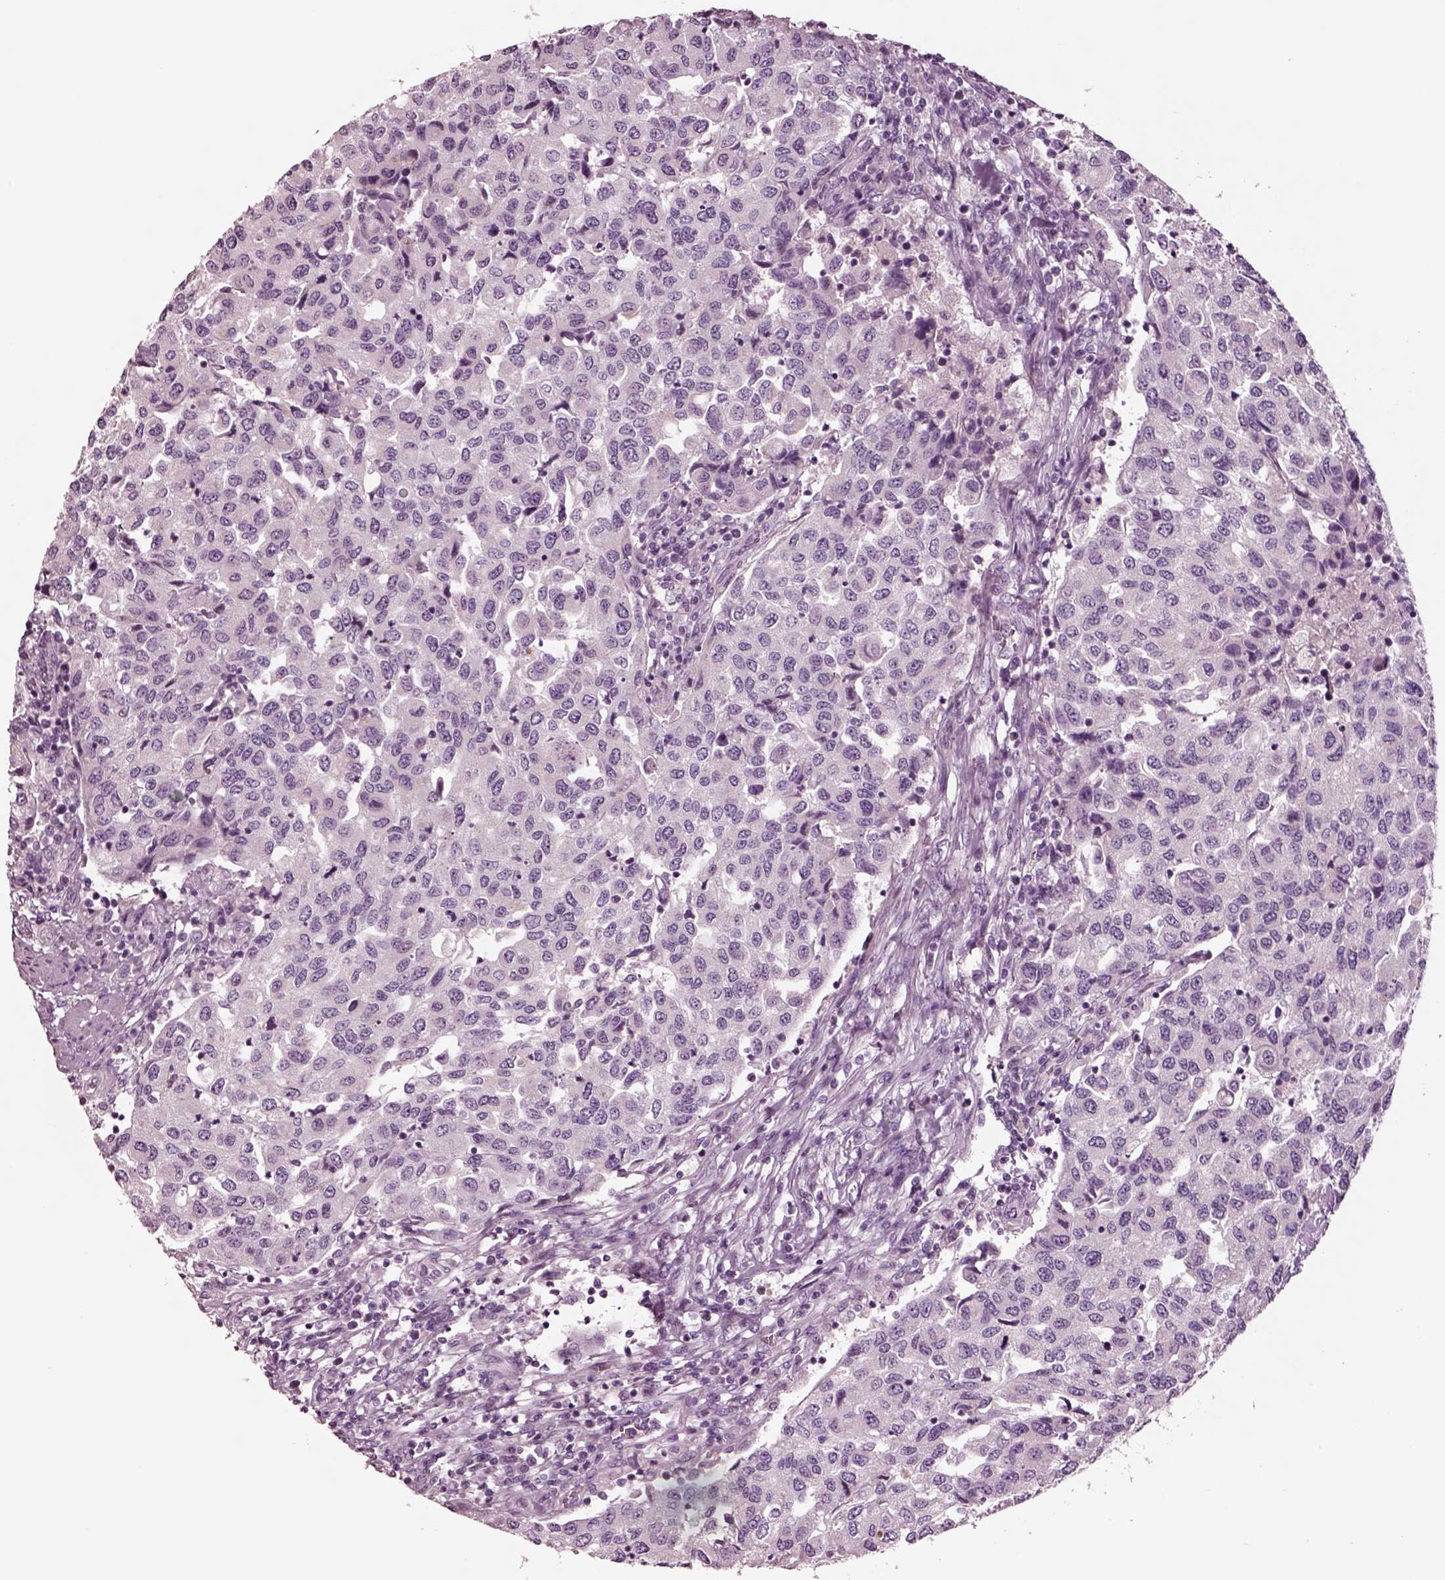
{"staining": {"intensity": "negative", "quantity": "none", "location": "none"}, "tissue": "urothelial cancer", "cell_type": "Tumor cells", "image_type": "cancer", "snomed": [{"axis": "morphology", "description": "Urothelial carcinoma, High grade"}, {"axis": "topography", "description": "Urinary bladder"}], "caption": "This is an immunohistochemistry (IHC) micrograph of human urothelial cancer. There is no staining in tumor cells.", "gene": "NMRK2", "patient": {"sex": "female", "age": 78}}